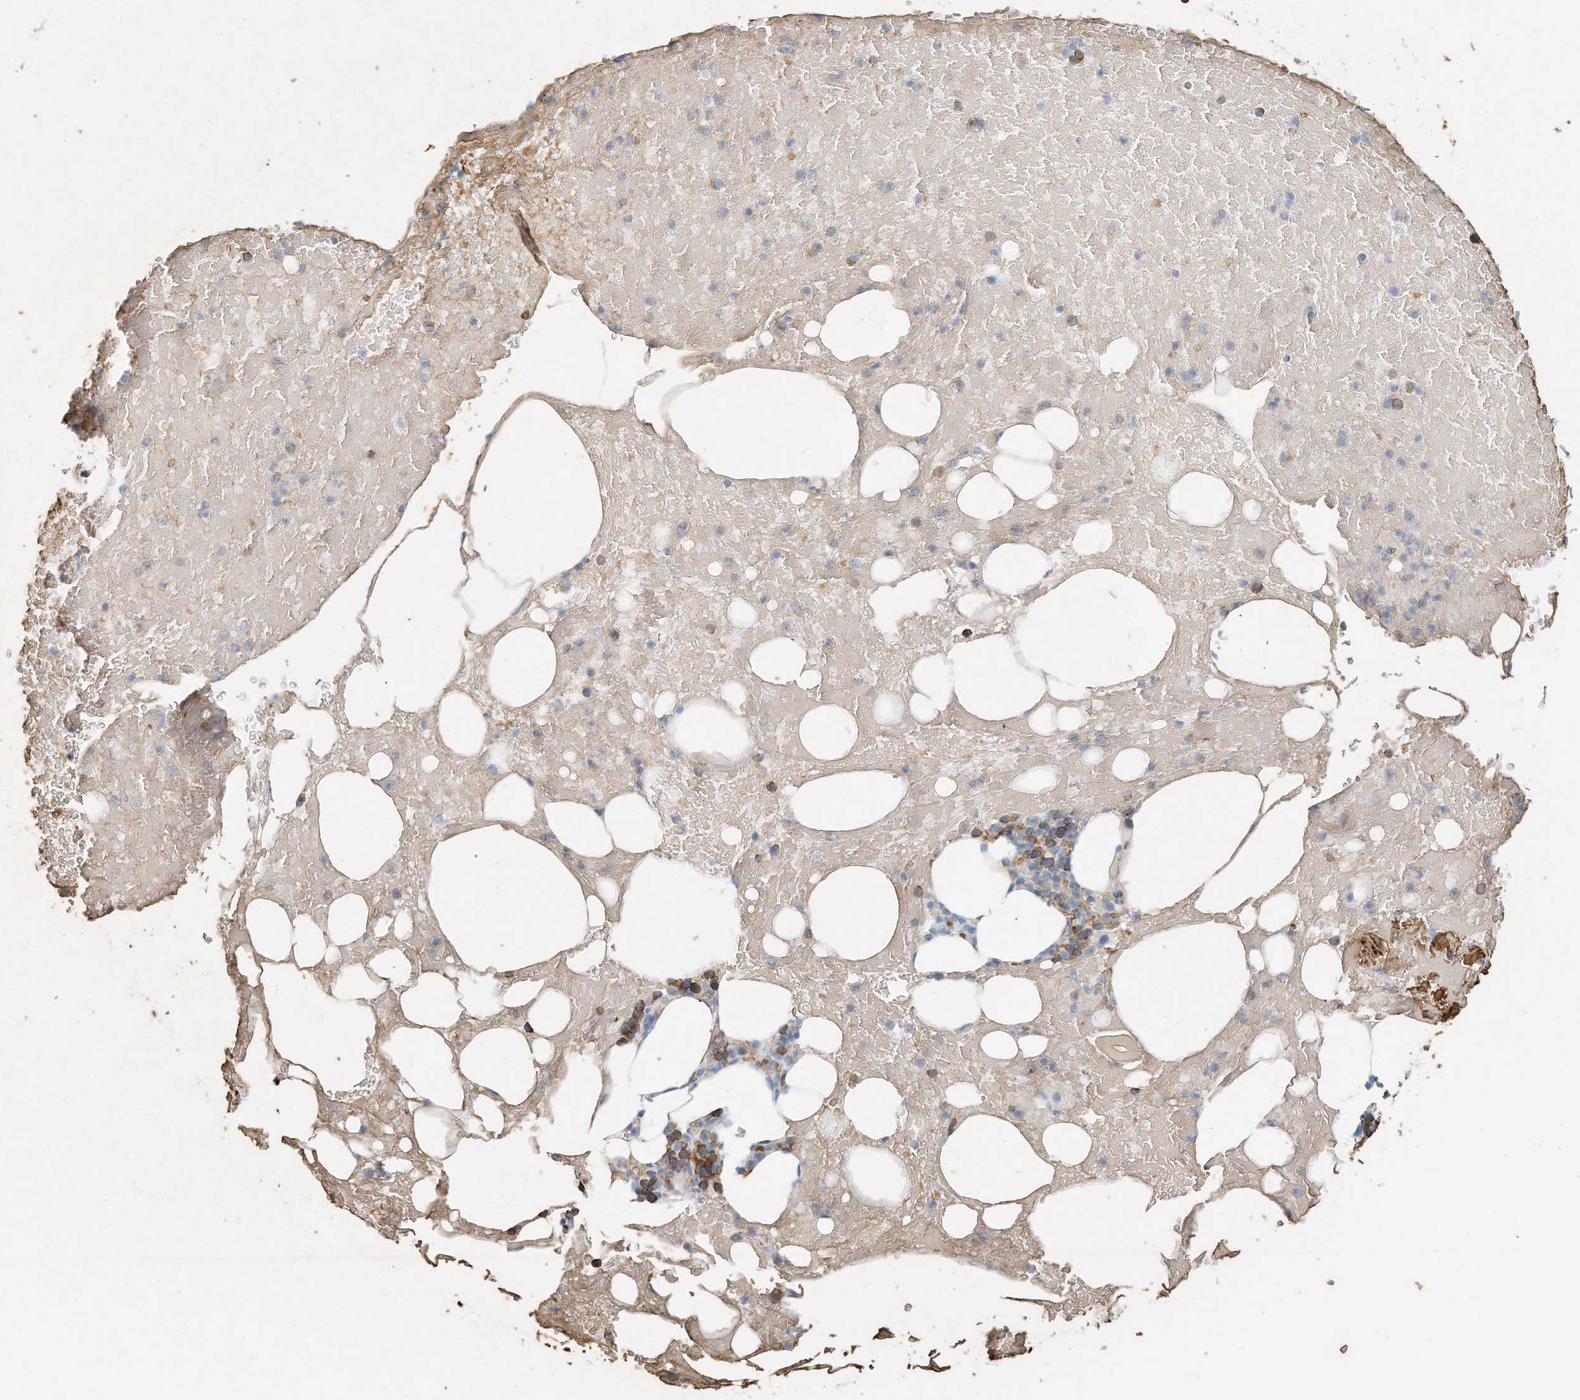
{"staining": {"intensity": "strong", "quantity": "<25%", "location": "cytoplasmic/membranous"}, "tissue": "bone marrow", "cell_type": "Hematopoietic cells", "image_type": "normal", "snomed": [{"axis": "morphology", "description": "Normal tissue, NOS"}, {"axis": "topography", "description": "Bone marrow"}], "caption": "Bone marrow stained with immunohistochemistry (IHC) exhibits strong cytoplasmic/membranous positivity in about <25% of hematopoietic cells. (DAB = brown stain, brightfield microscopy at high magnification).", "gene": "RCAN3", "patient": {"sex": "male", "age": 60}}